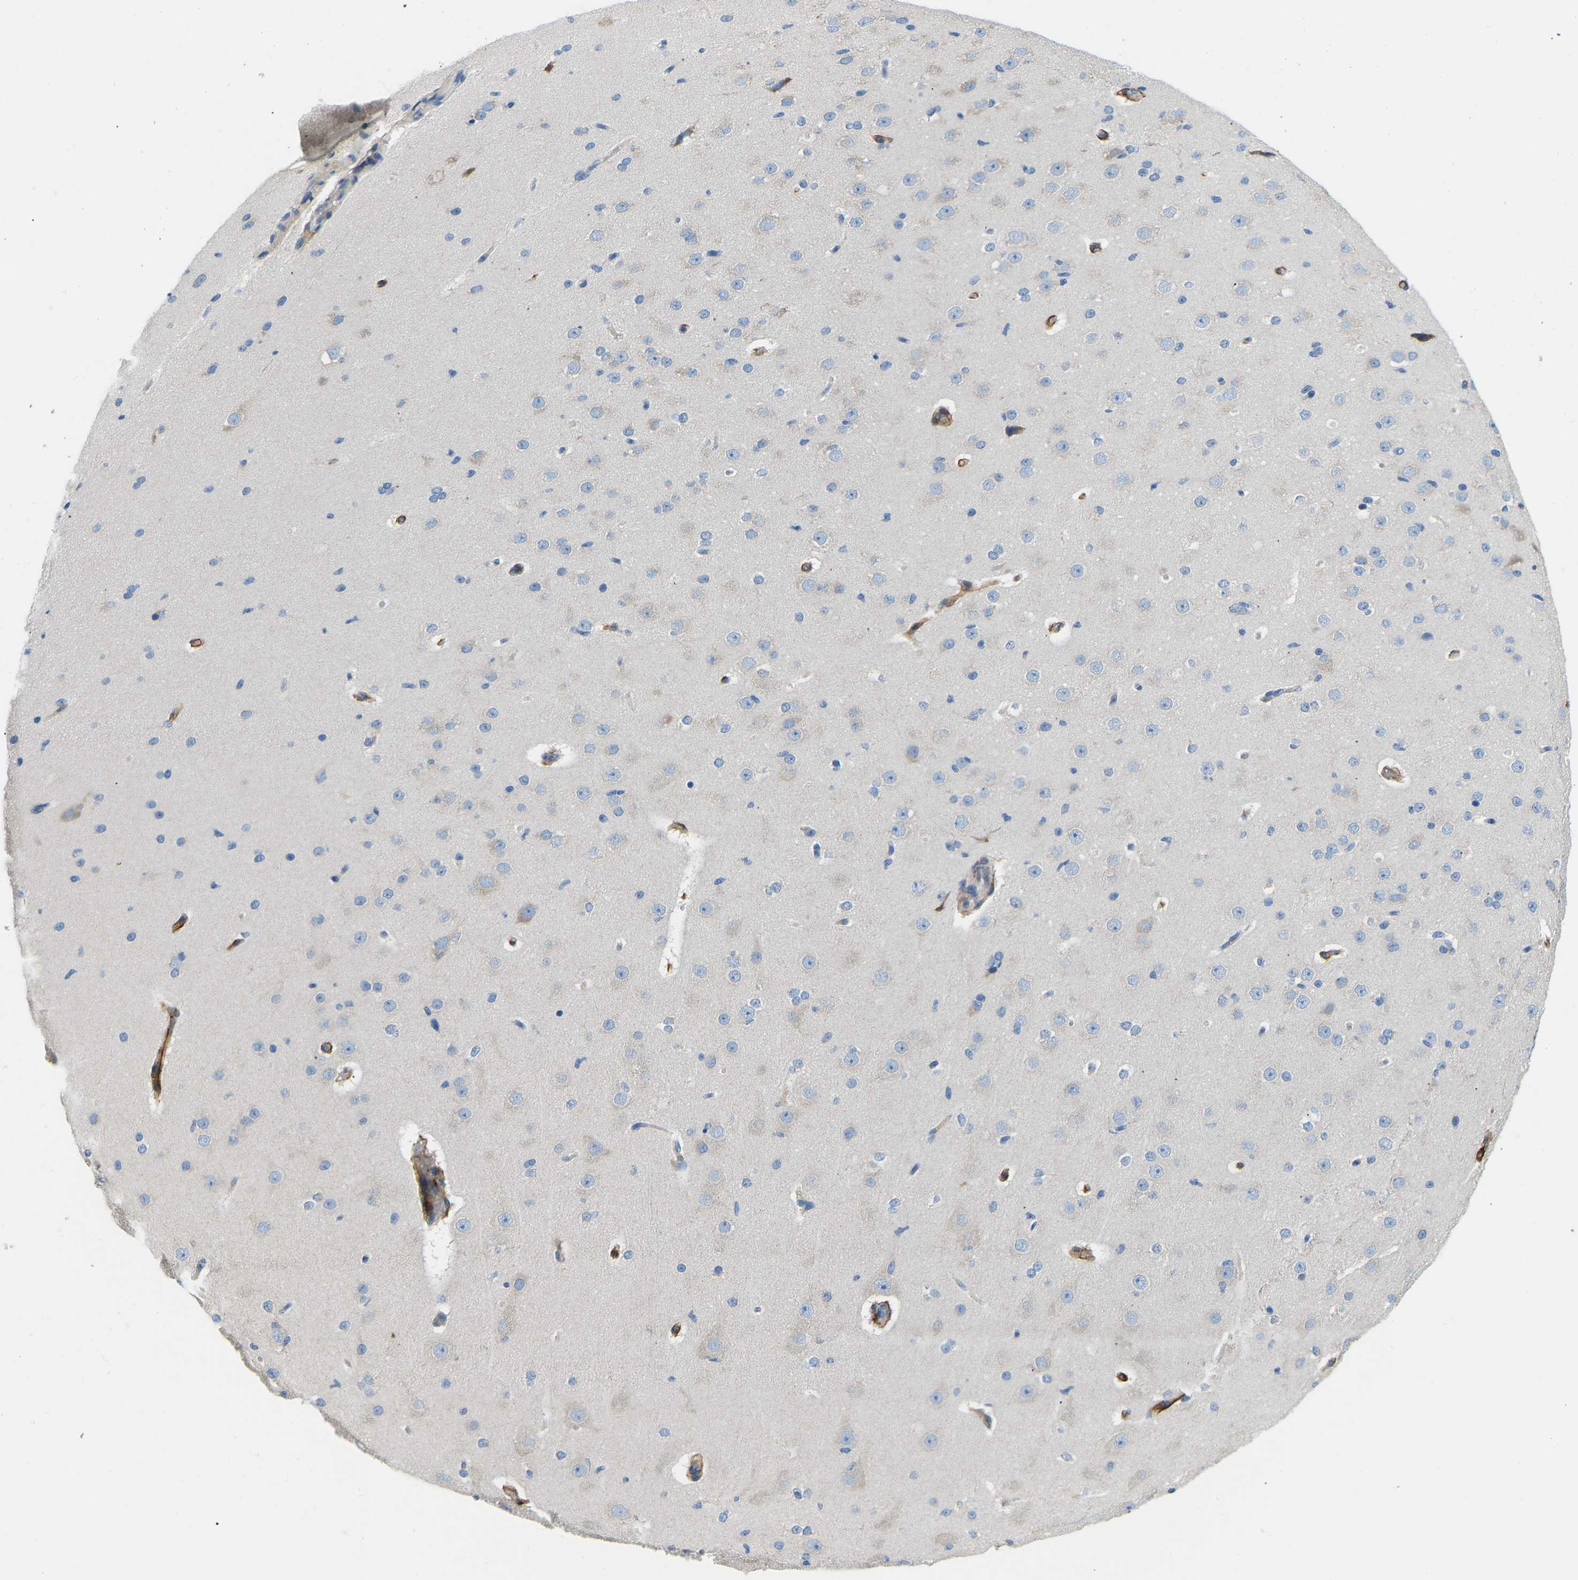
{"staining": {"intensity": "strong", "quantity": "25%-75%", "location": "cytoplasmic/membranous"}, "tissue": "cerebral cortex", "cell_type": "Endothelial cells", "image_type": "normal", "snomed": [{"axis": "morphology", "description": "Normal tissue, NOS"}, {"axis": "morphology", "description": "Developmental malformation"}, {"axis": "topography", "description": "Cerebral cortex"}], "caption": "Immunohistochemical staining of unremarkable human cerebral cortex displays 25%-75% levels of strong cytoplasmic/membranous protein staining in approximately 25%-75% of endothelial cells. (DAB (3,3'-diaminobenzidine) IHC, brown staining for protein, blue staining for nuclei).", "gene": "COL15A1", "patient": {"sex": "female", "age": 30}}